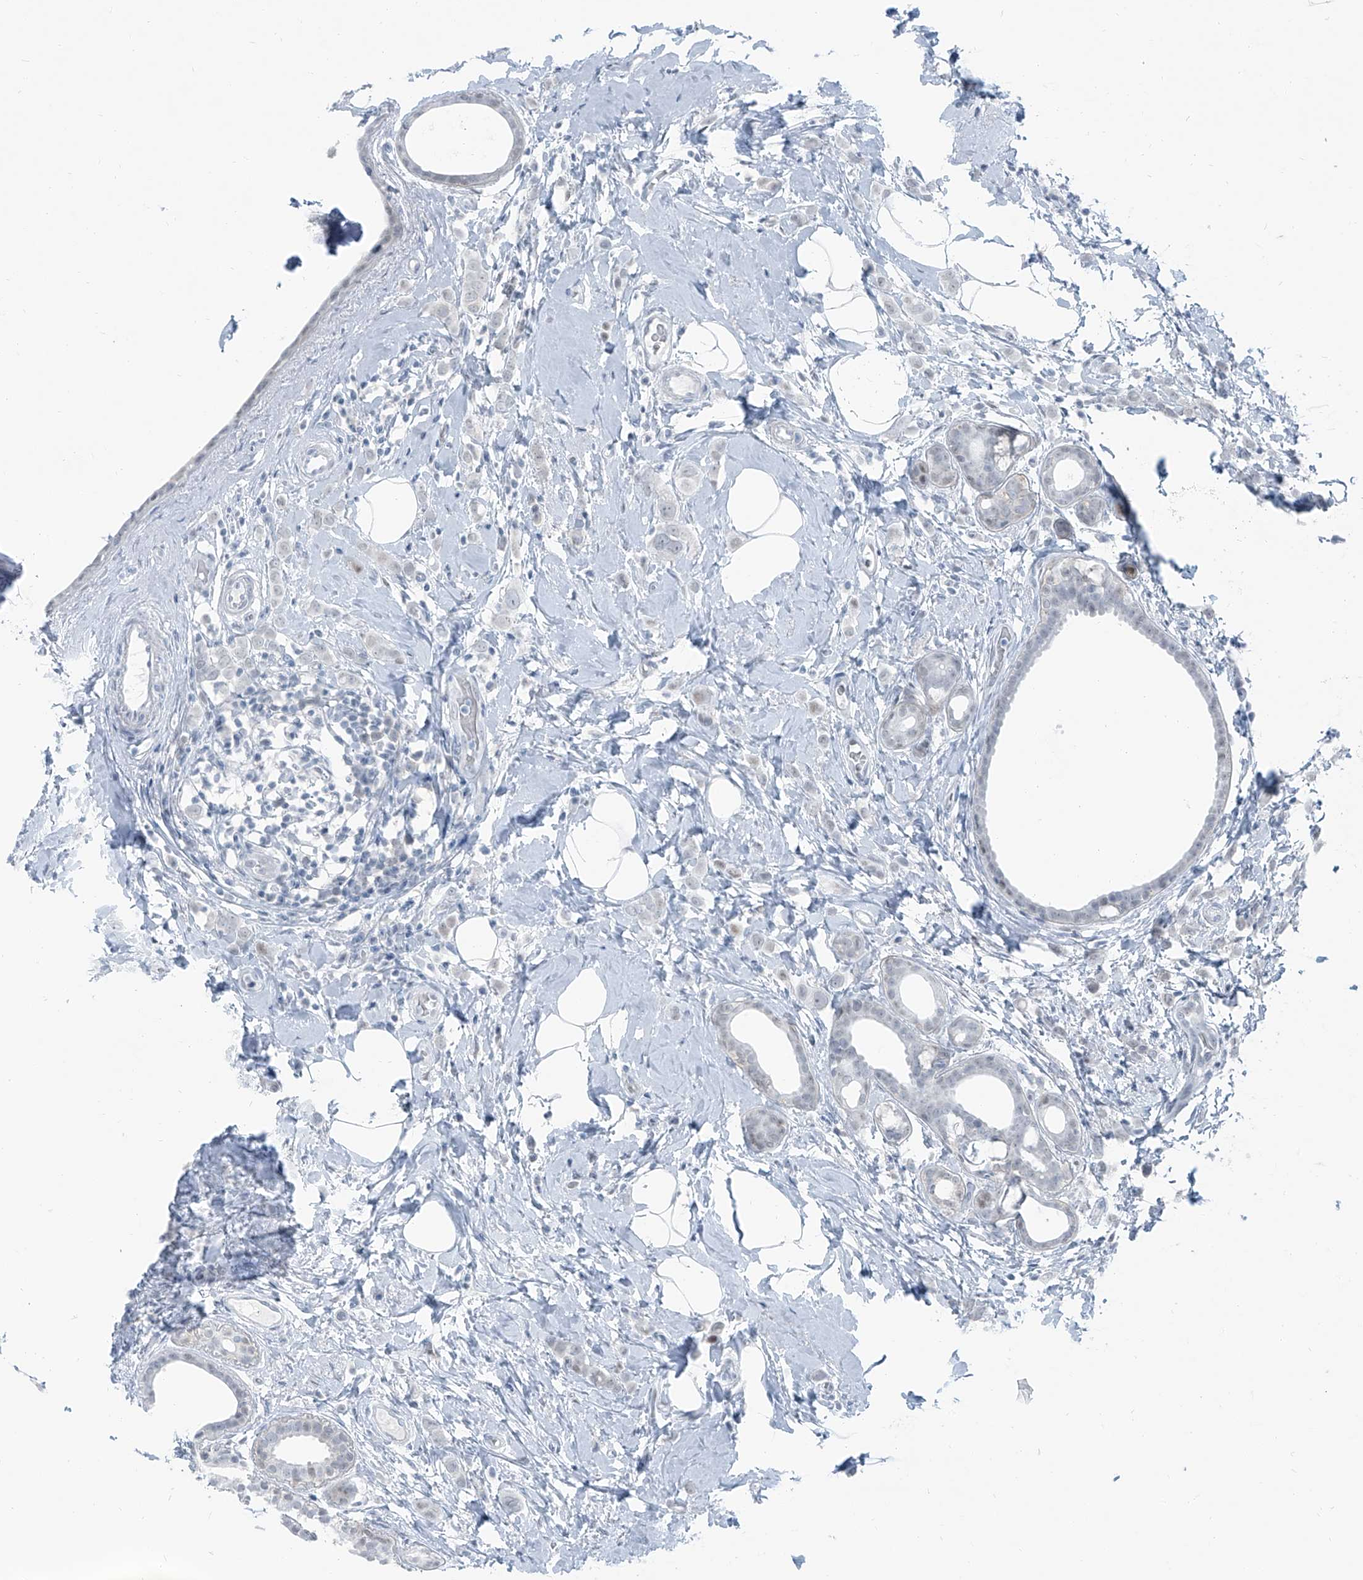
{"staining": {"intensity": "negative", "quantity": "none", "location": "none"}, "tissue": "breast cancer", "cell_type": "Tumor cells", "image_type": "cancer", "snomed": [{"axis": "morphology", "description": "Lobular carcinoma"}, {"axis": "topography", "description": "Breast"}], "caption": "Tumor cells are negative for brown protein staining in breast cancer.", "gene": "RGN", "patient": {"sex": "female", "age": 47}}